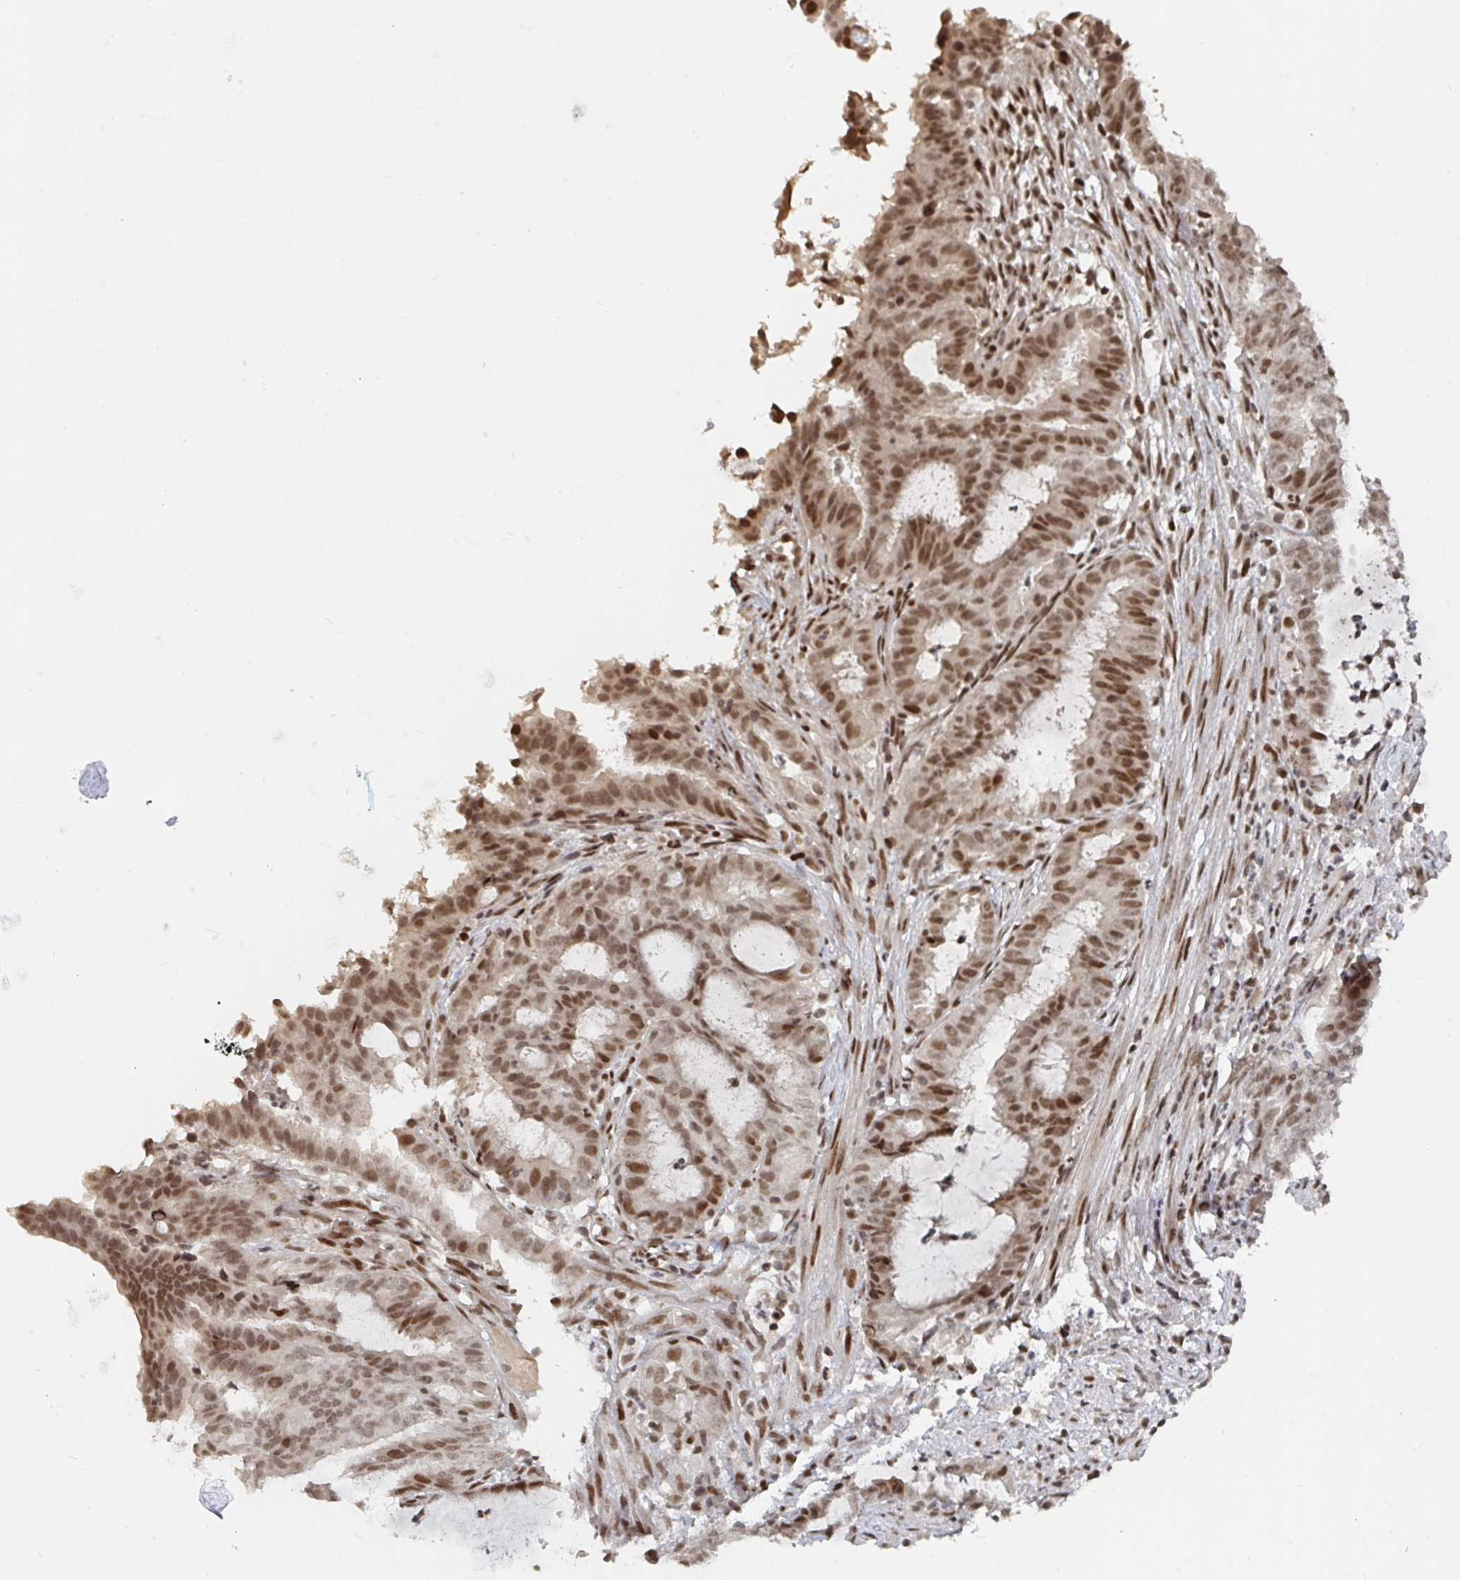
{"staining": {"intensity": "moderate", "quantity": ">75%", "location": "nuclear"}, "tissue": "endometrial cancer", "cell_type": "Tumor cells", "image_type": "cancer", "snomed": [{"axis": "morphology", "description": "Adenocarcinoma, NOS"}, {"axis": "topography", "description": "Endometrium"}], "caption": "This micrograph exhibits immunohistochemistry (IHC) staining of endometrial cancer (adenocarcinoma), with medium moderate nuclear staining in about >75% of tumor cells.", "gene": "ZDHHC12", "patient": {"sex": "female", "age": 51}}